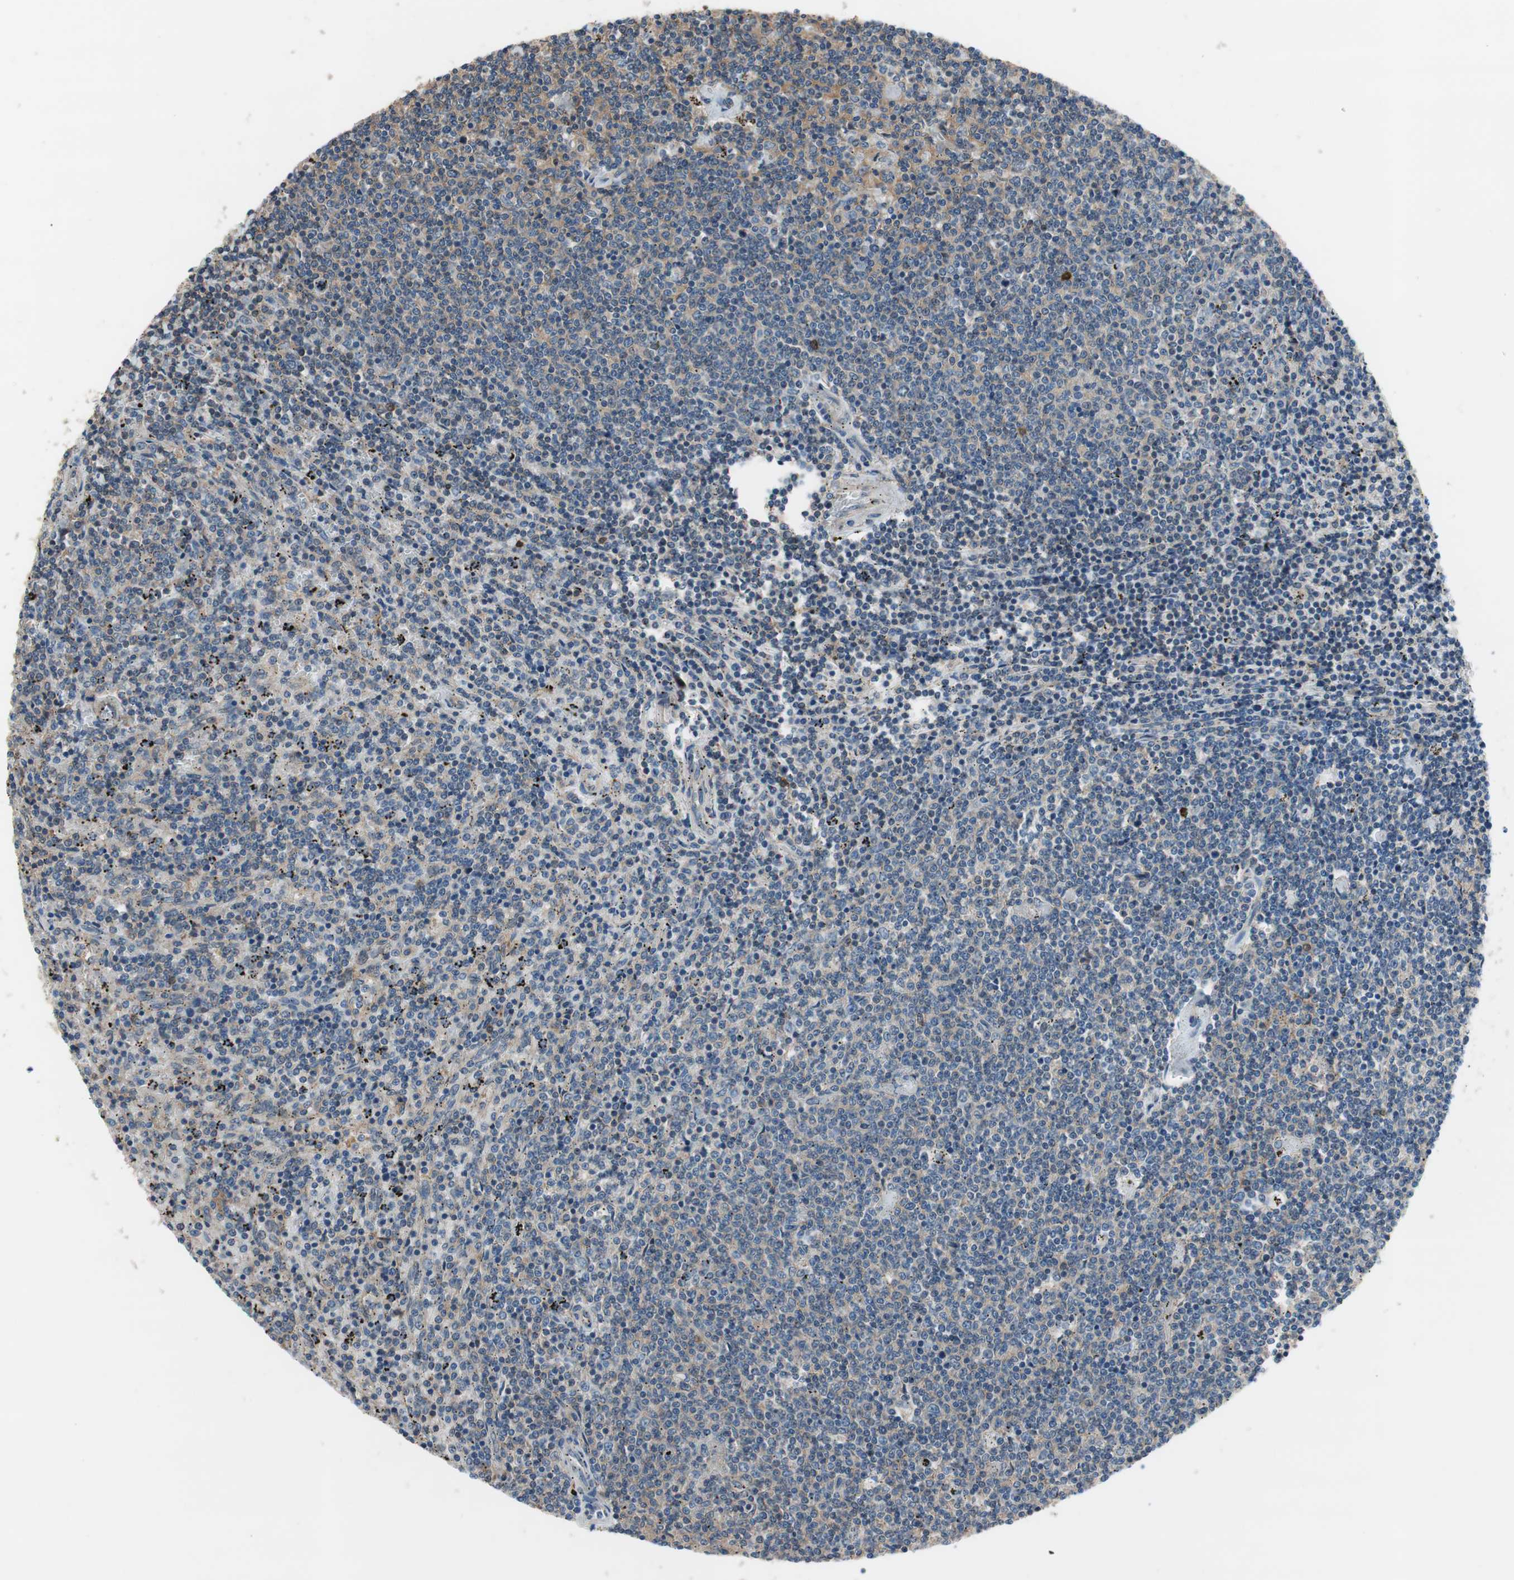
{"staining": {"intensity": "moderate", "quantity": "<25%", "location": "nuclear"}, "tissue": "lymphoma", "cell_type": "Tumor cells", "image_type": "cancer", "snomed": [{"axis": "morphology", "description": "Malignant lymphoma, non-Hodgkin's type, Low grade"}, {"axis": "topography", "description": "Spleen"}], "caption": "Immunohistochemical staining of human malignant lymphoma, non-Hodgkin's type (low-grade) displays moderate nuclear protein expression in about <25% of tumor cells.", "gene": "CALML3", "patient": {"sex": "female", "age": 50}}